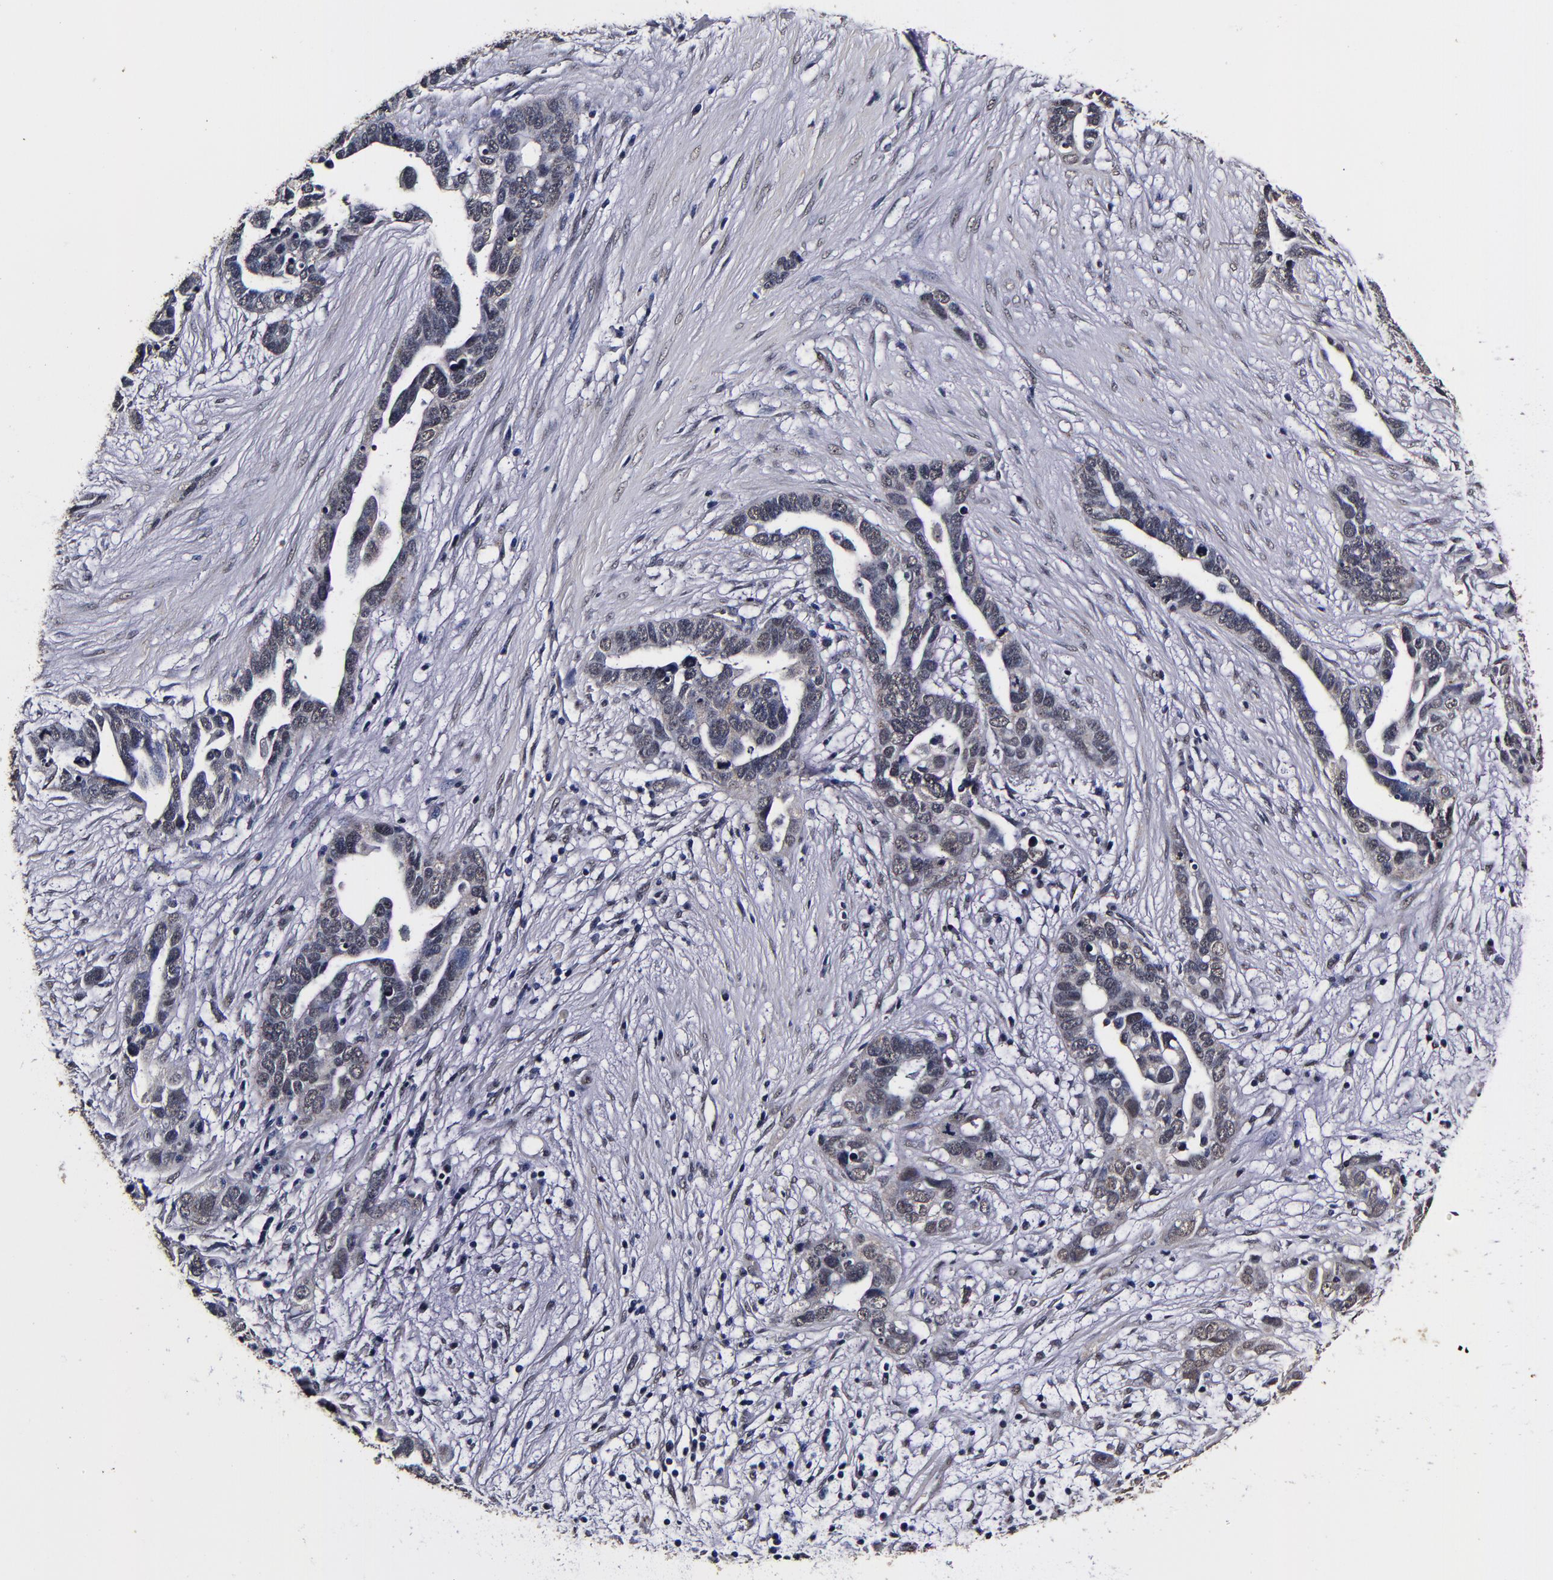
{"staining": {"intensity": "weak", "quantity": "25%-75%", "location": "cytoplasmic/membranous"}, "tissue": "ovarian cancer", "cell_type": "Tumor cells", "image_type": "cancer", "snomed": [{"axis": "morphology", "description": "Cystadenocarcinoma, serous, NOS"}, {"axis": "topography", "description": "Ovary"}], "caption": "Immunohistochemical staining of human ovarian cancer (serous cystadenocarcinoma) reveals low levels of weak cytoplasmic/membranous protein positivity in about 25%-75% of tumor cells.", "gene": "MMP15", "patient": {"sex": "female", "age": 54}}